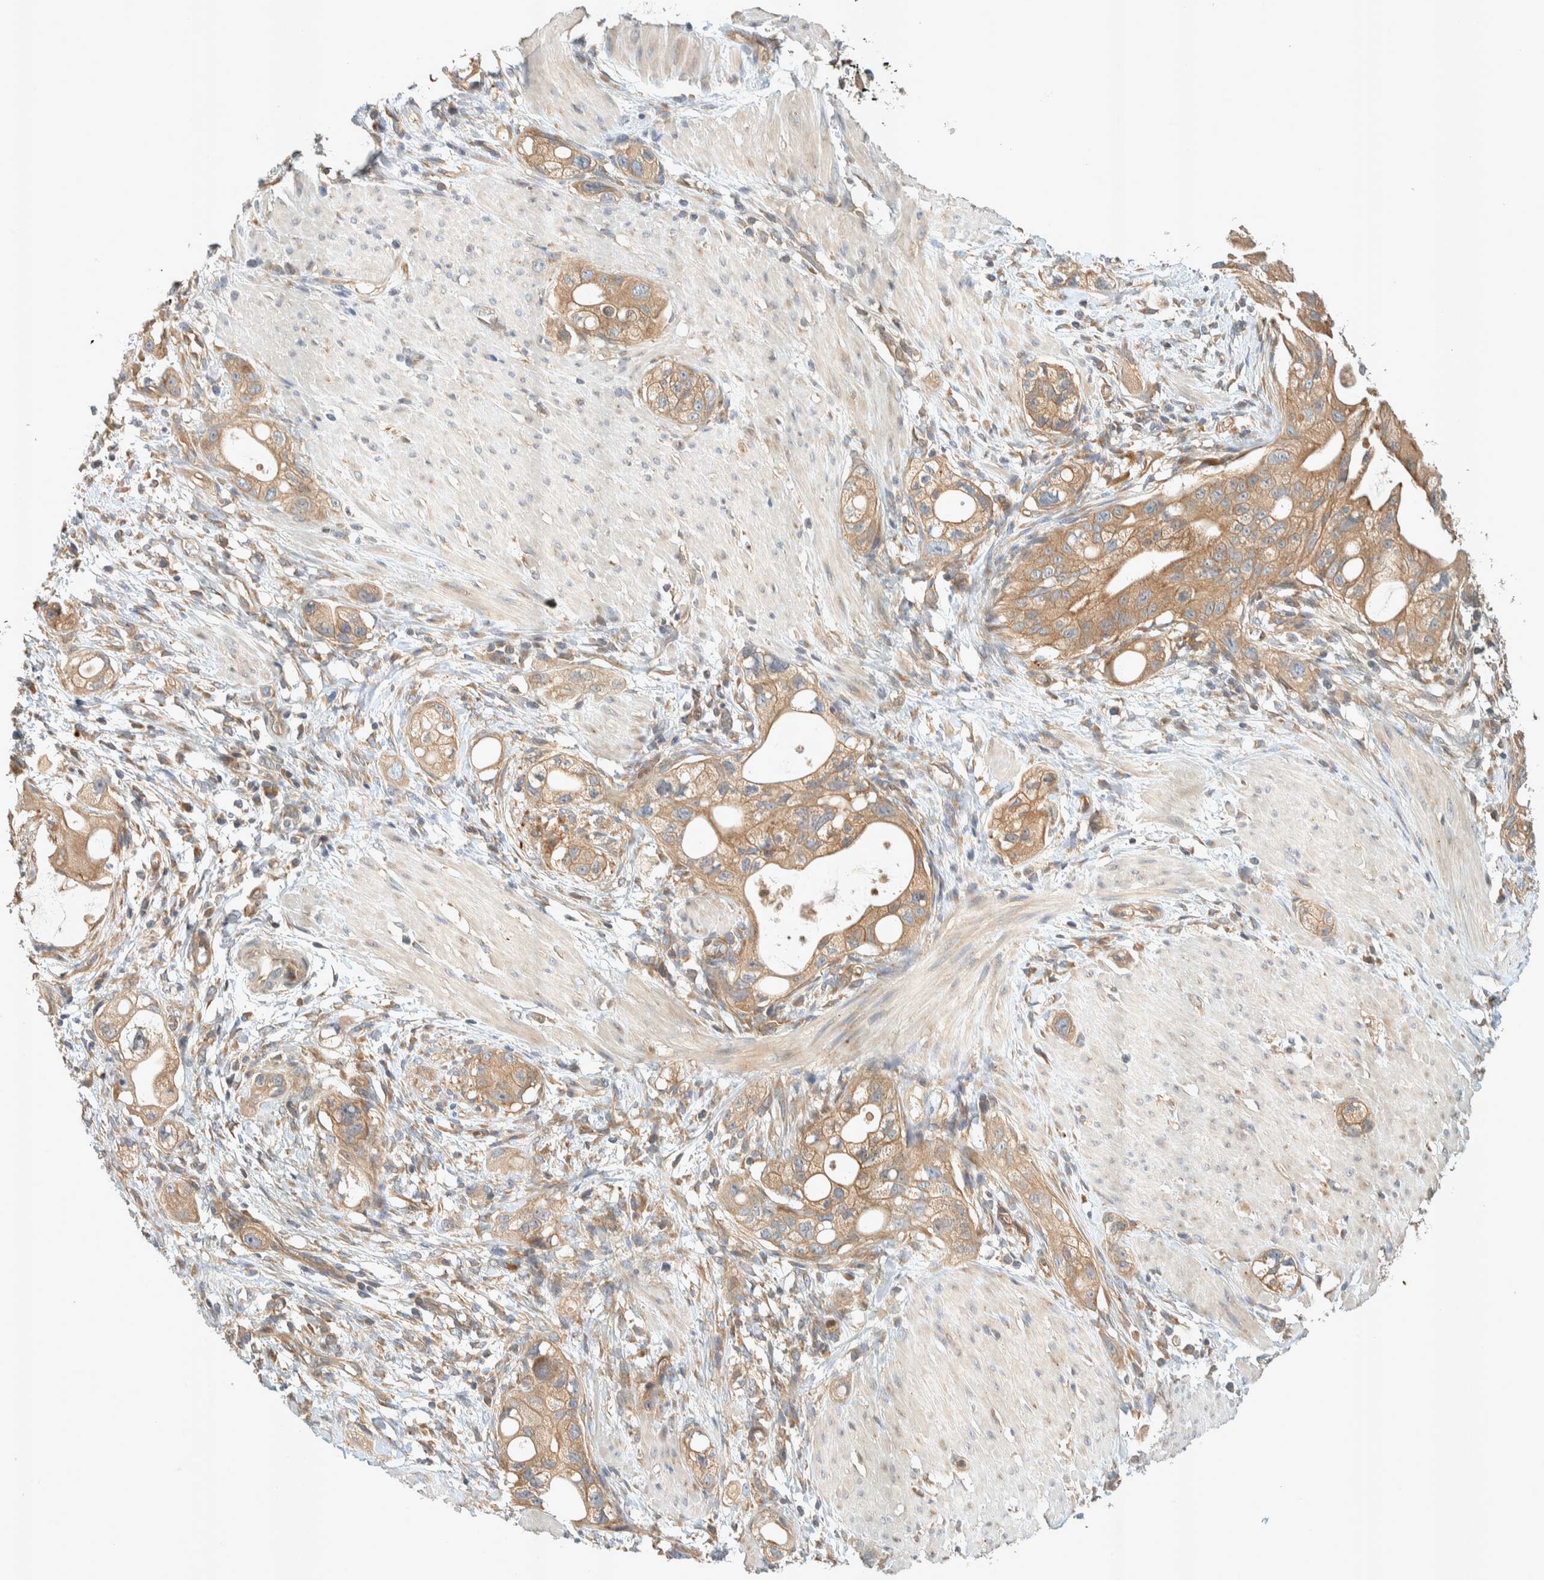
{"staining": {"intensity": "moderate", "quantity": ">75%", "location": "cytoplasmic/membranous"}, "tissue": "stomach cancer", "cell_type": "Tumor cells", "image_type": "cancer", "snomed": [{"axis": "morphology", "description": "Adenocarcinoma, NOS"}, {"axis": "topography", "description": "Stomach"}, {"axis": "topography", "description": "Stomach, lower"}], "caption": "Human stomach cancer stained for a protein (brown) reveals moderate cytoplasmic/membranous positive positivity in about >75% of tumor cells.", "gene": "PXK", "patient": {"sex": "female", "age": 48}}